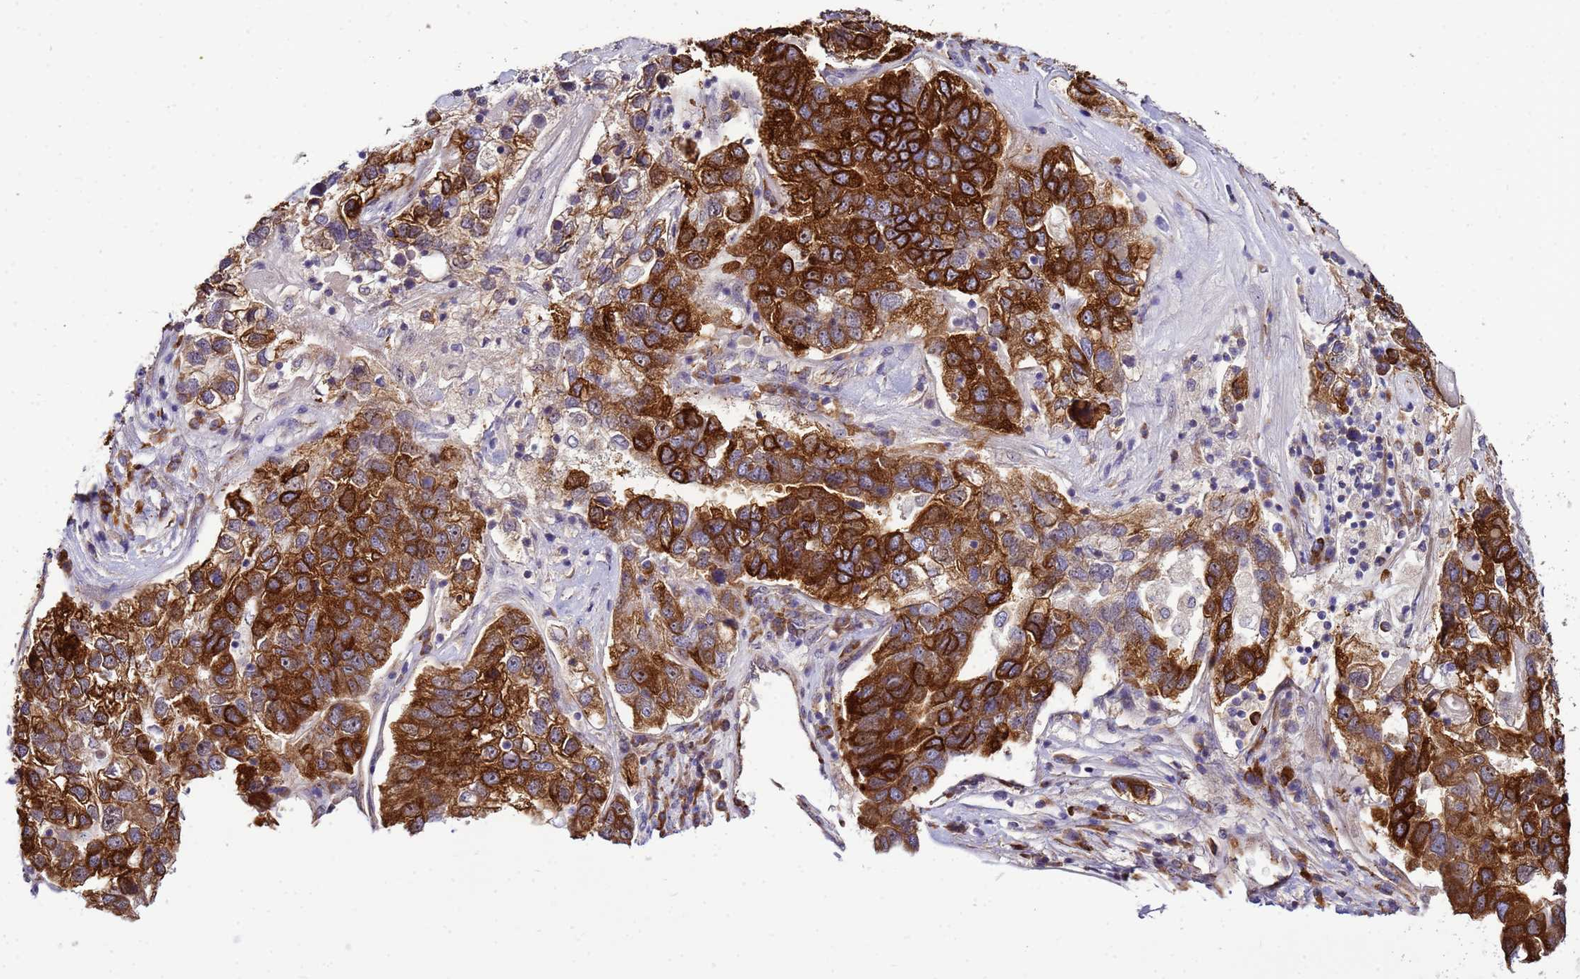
{"staining": {"intensity": "strong", "quantity": ">75%", "location": "cytoplasmic/membranous"}, "tissue": "pancreatic cancer", "cell_type": "Tumor cells", "image_type": "cancer", "snomed": [{"axis": "morphology", "description": "Adenocarcinoma, NOS"}, {"axis": "topography", "description": "Pancreas"}], "caption": "IHC image of neoplastic tissue: human pancreatic cancer (adenocarcinoma) stained using immunohistochemistry (IHC) demonstrates high levels of strong protein expression localized specifically in the cytoplasmic/membranous of tumor cells, appearing as a cytoplasmic/membranous brown color.", "gene": "NOL8", "patient": {"sex": "female", "age": 61}}